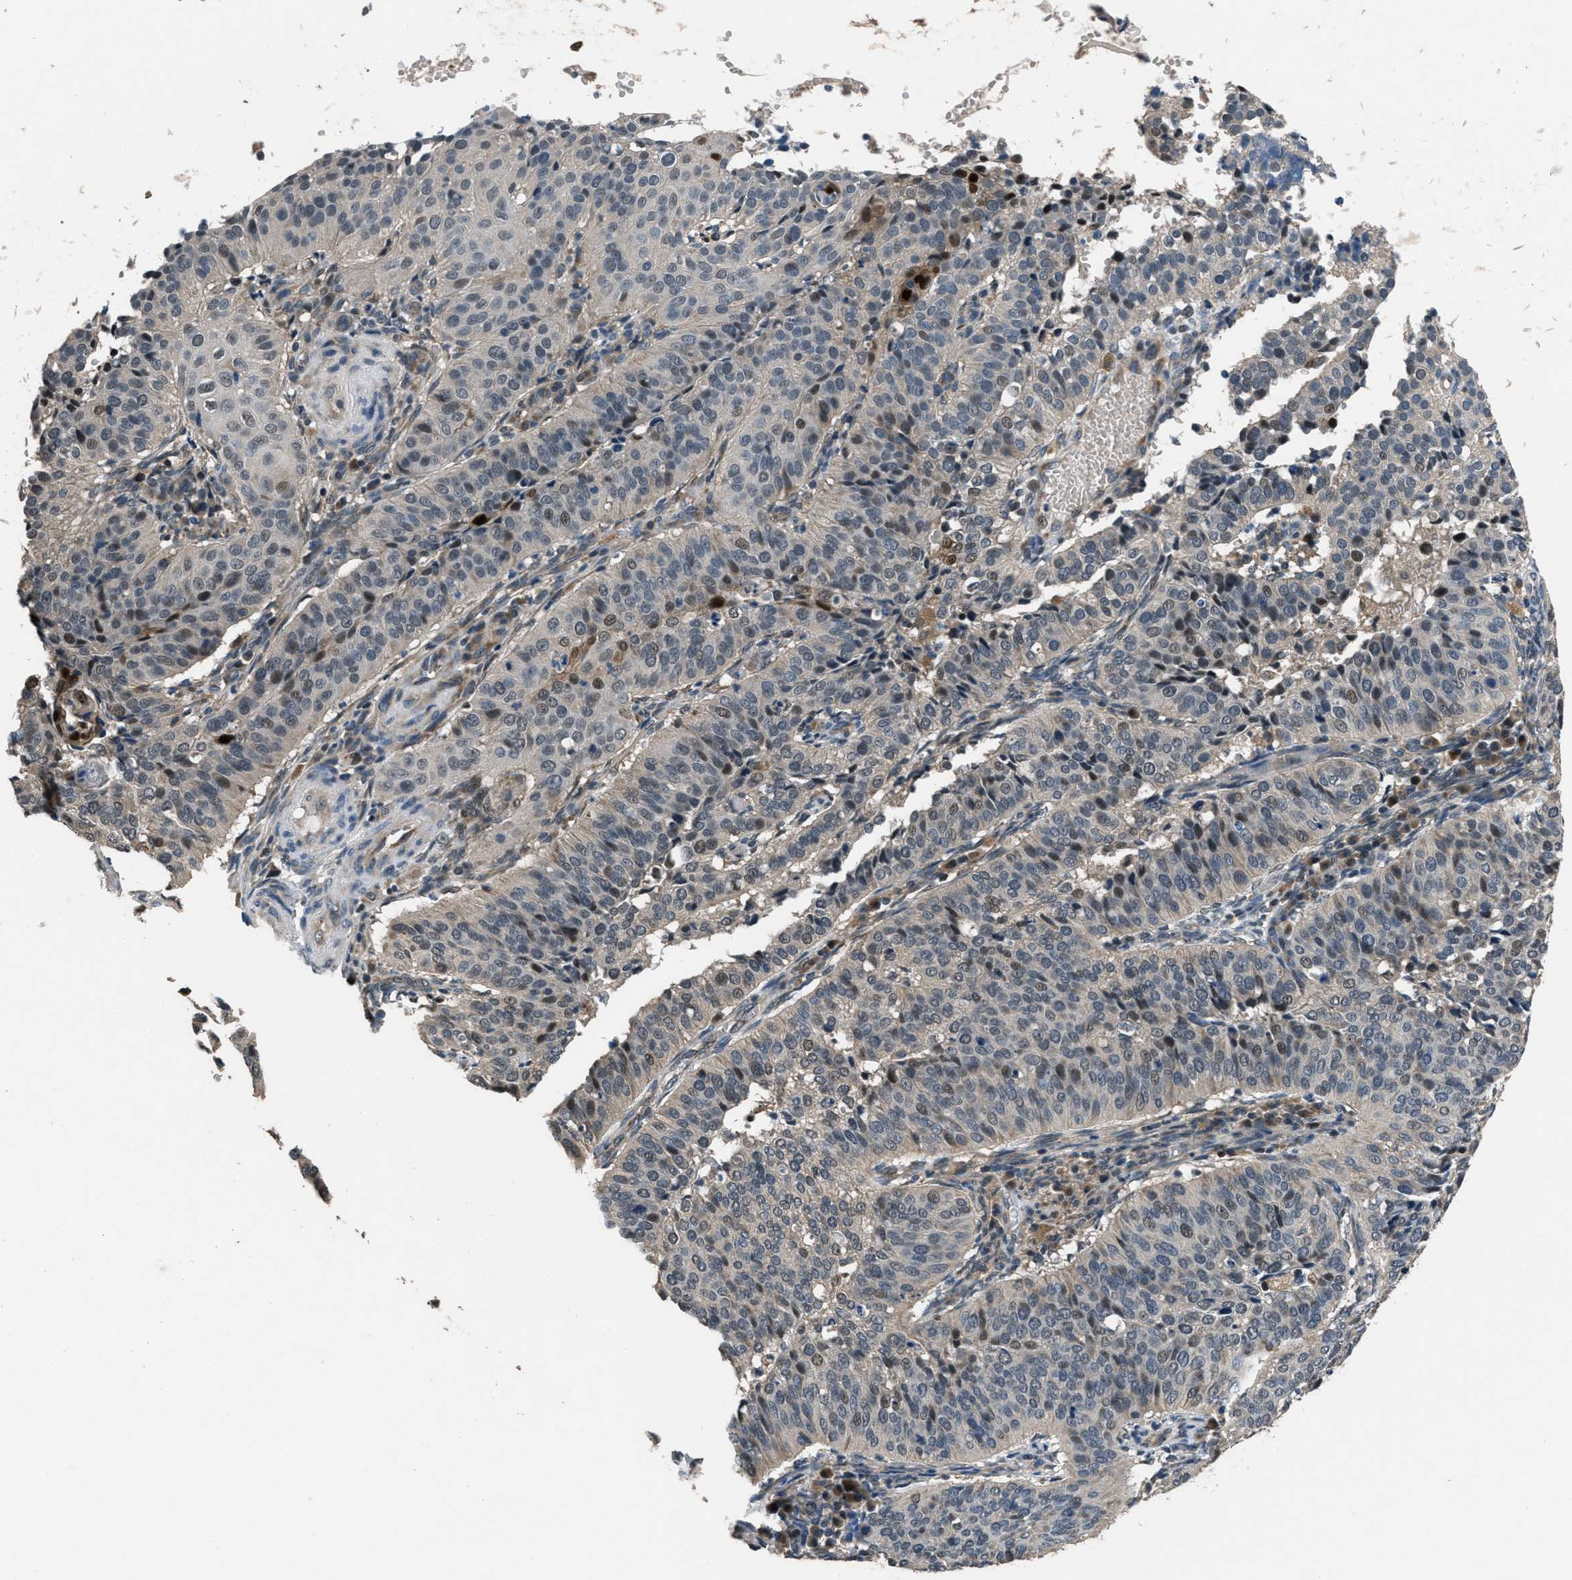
{"staining": {"intensity": "moderate", "quantity": "<25%", "location": "nuclear"}, "tissue": "cervical cancer", "cell_type": "Tumor cells", "image_type": "cancer", "snomed": [{"axis": "morphology", "description": "Normal tissue, NOS"}, {"axis": "morphology", "description": "Squamous cell carcinoma, NOS"}, {"axis": "topography", "description": "Cervix"}], "caption": "The immunohistochemical stain highlights moderate nuclear staining in tumor cells of cervical cancer tissue. Nuclei are stained in blue.", "gene": "NAT1", "patient": {"sex": "female", "age": 39}}